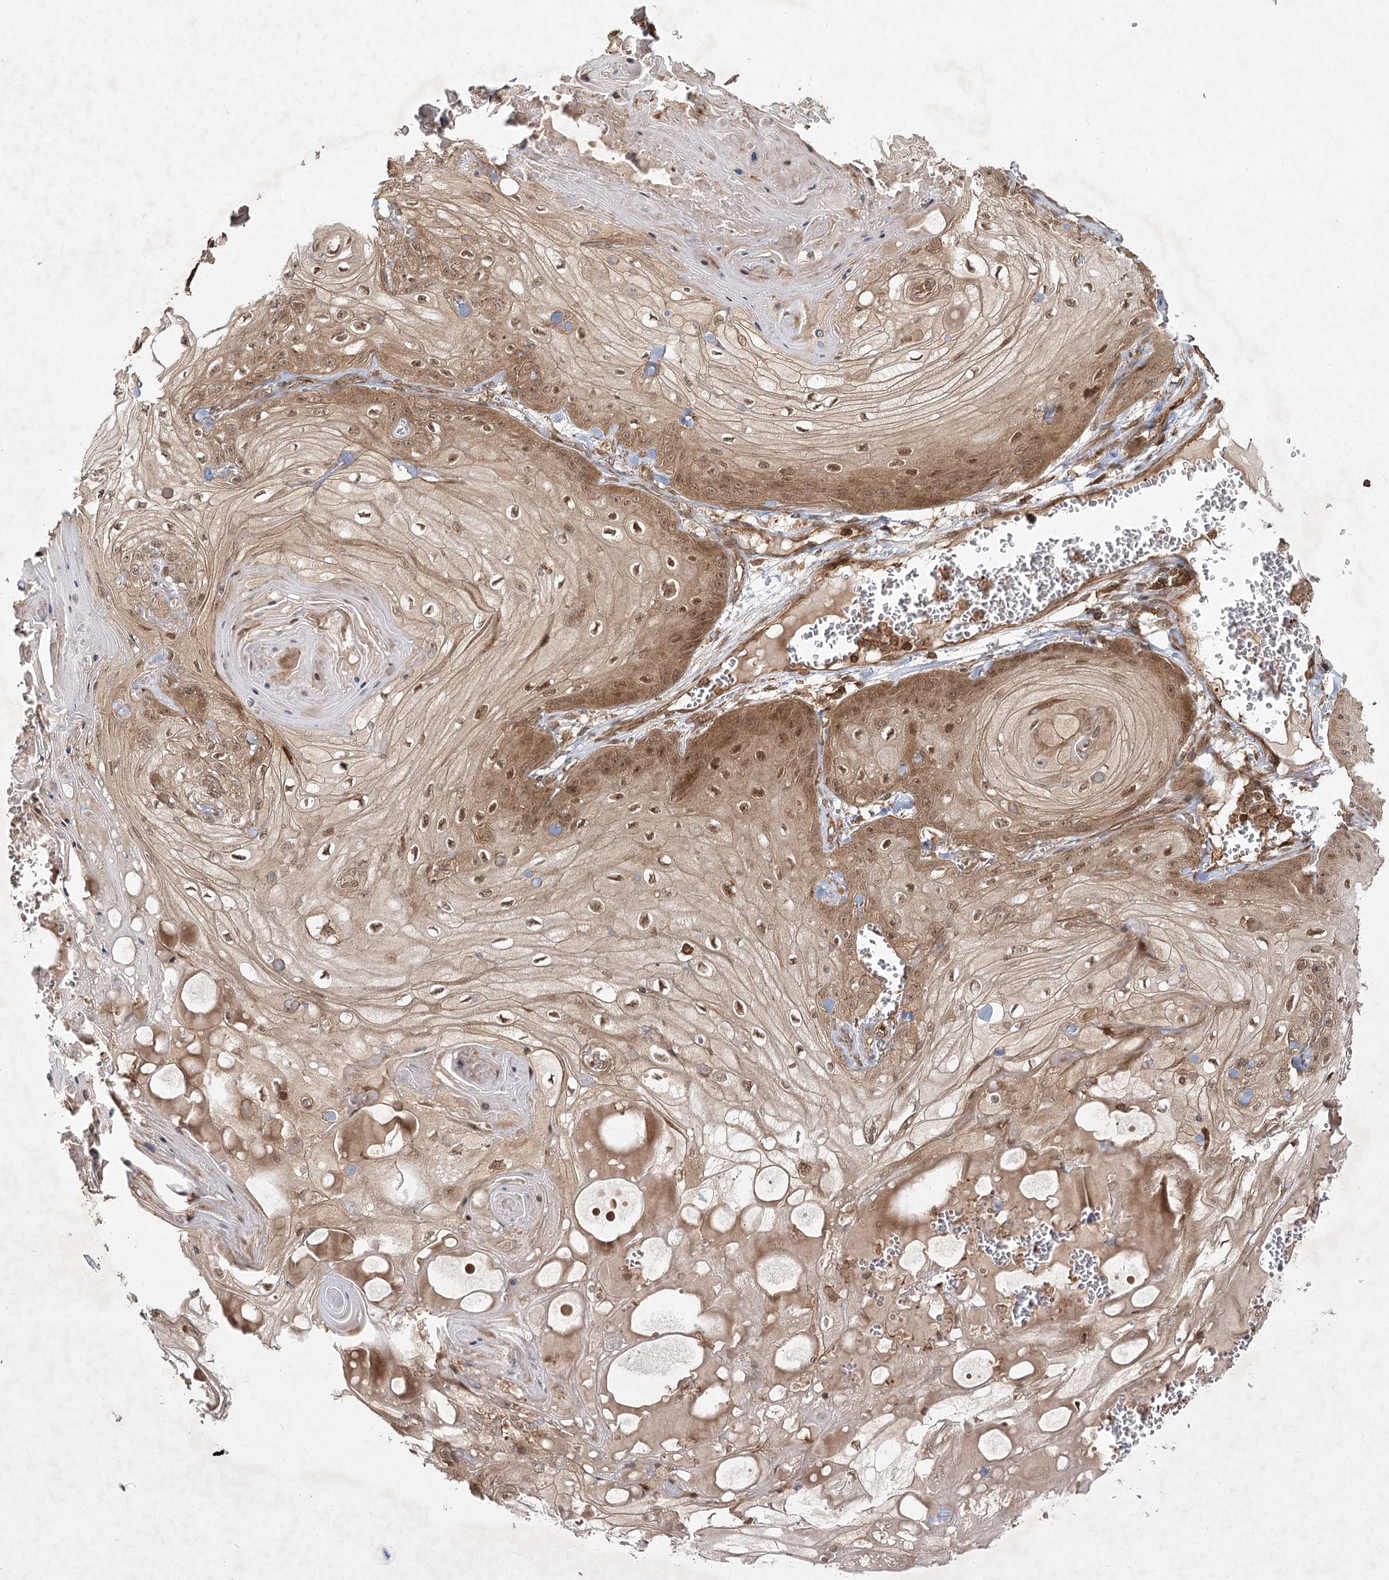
{"staining": {"intensity": "moderate", "quantity": ">75%", "location": "cytoplasmic/membranous,nuclear"}, "tissue": "skin cancer", "cell_type": "Tumor cells", "image_type": "cancer", "snomed": [{"axis": "morphology", "description": "Squamous cell carcinoma, NOS"}, {"axis": "topography", "description": "Skin"}], "caption": "Brown immunohistochemical staining in skin cancer exhibits moderate cytoplasmic/membranous and nuclear staining in approximately >75% of tumor cells.", "gene": "MDFIC", "patient": {"sex": "male", "age": 74}}